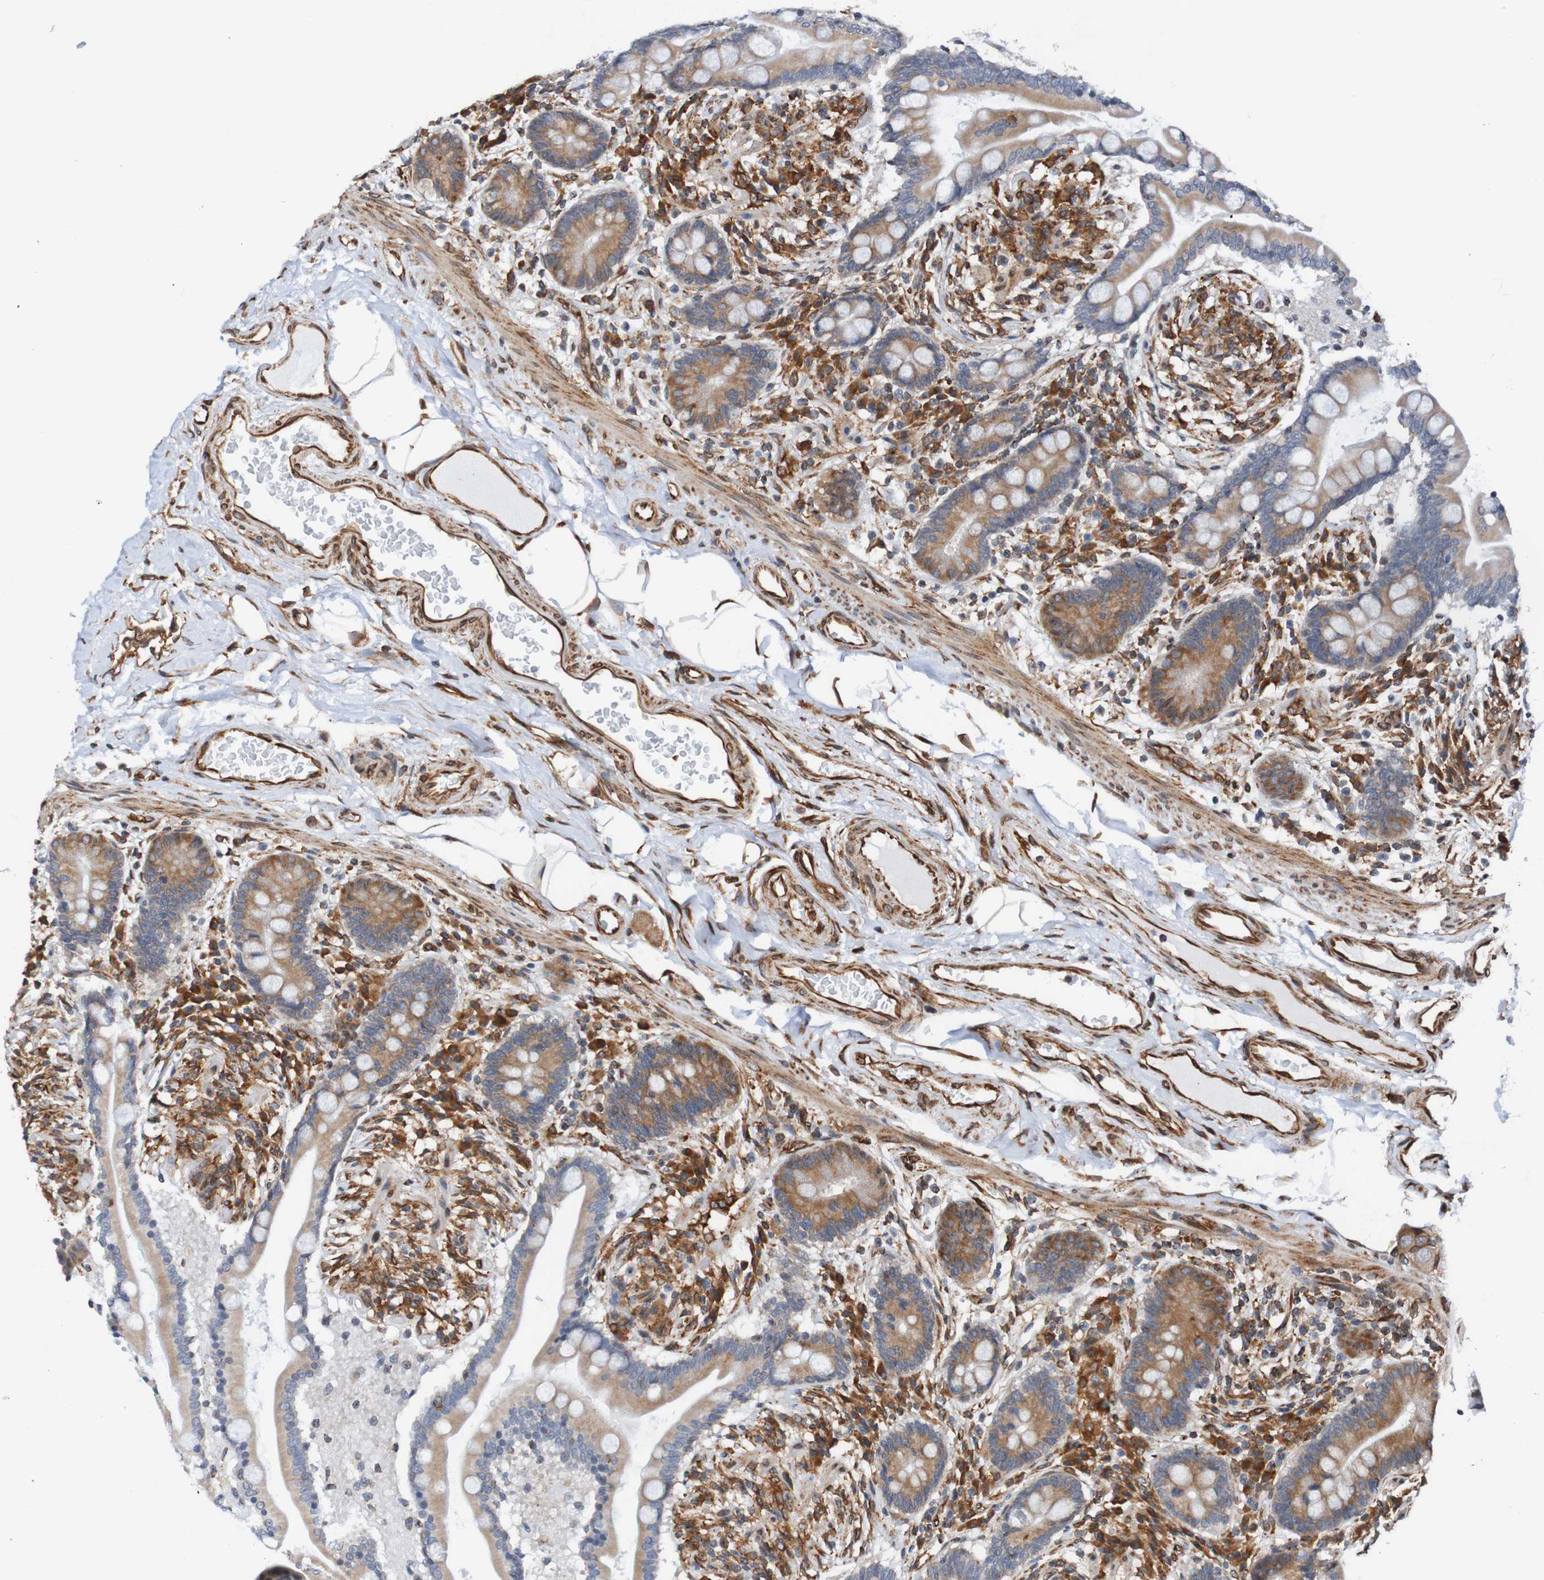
{"staining": {"intensity": "strong", "quantity": ">75%", "location": "cytoplasmic/membranous"}, "tissue": "colon", "cell_type": "Endothelial cells", "image_type": "normal", "snomed": [{"axis": "morphology", "description": "Normal tissue, NOS"}, {"axis": "topography", "description": "Colon"}], "caption": "Normal colon exhibits strong cytoplasmic/membranous expression in about >75% of endothelial cells.", "gene": "TMEM109", "patient": {"sex": "male", "age": 73}}